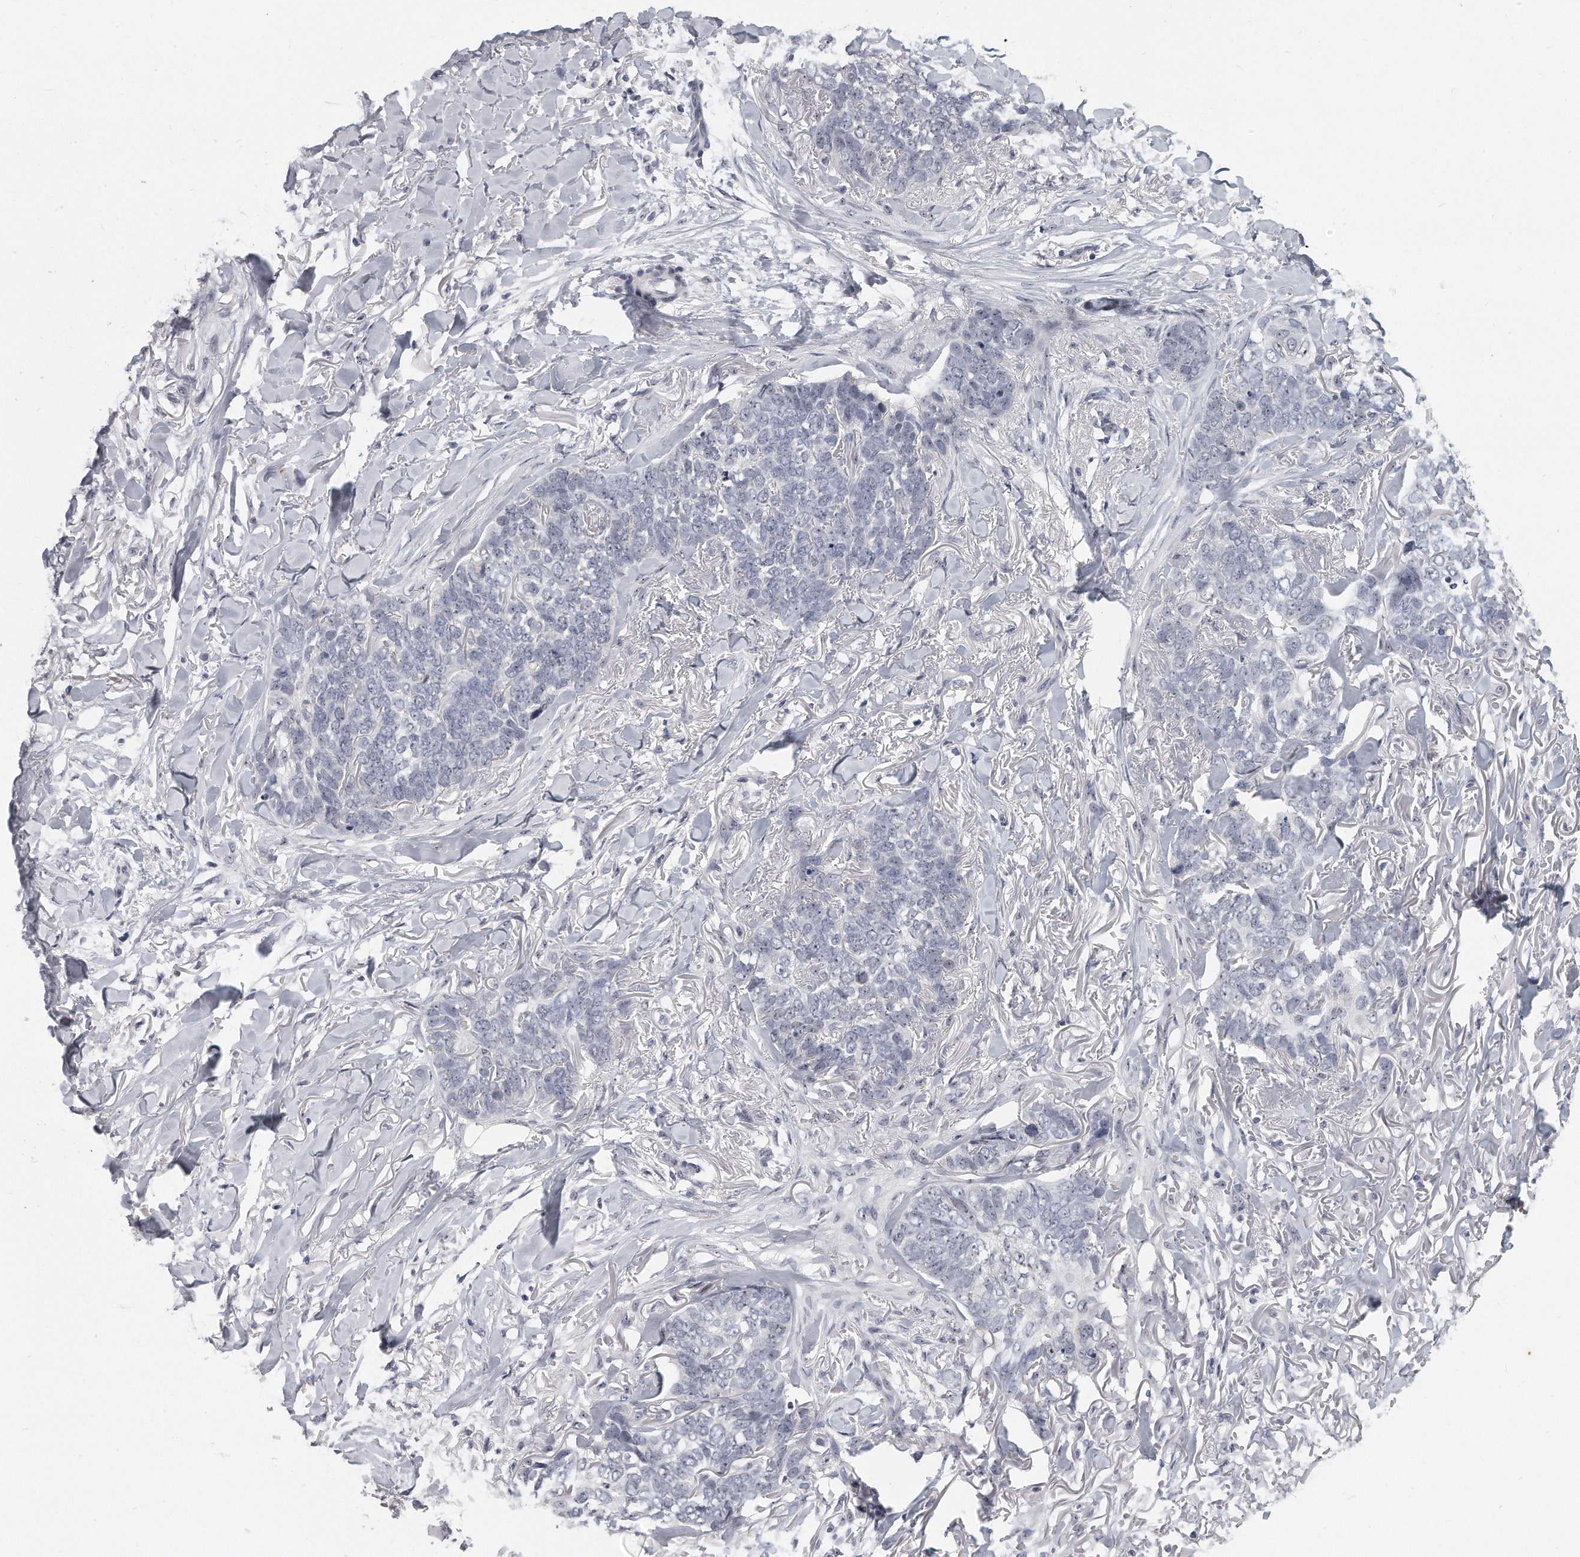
{"staining": {"intensity": "negative", "quantity": "none", "location": "none"}, "tissue": "skin cancer", "cell_type": "Tumor cells", "image_type": "cancer", "snomed": [{"axis": "morphology", "description": "Normal tissue, NOS"}, {"axis": "morphology", "description": "Basal cell carcinoma"}, {"axis": "topography", "description": "Skin"}], "caption": "Skin cancer was stained to show a protein in brown. There is no significant positivity in tumor cells. (DAB (3,3'-diaminobenzidine) IHC with hematoxylin counter stain).", "gene": "TFCP2L1", "patient": {"sex": "male", "age": 77}}